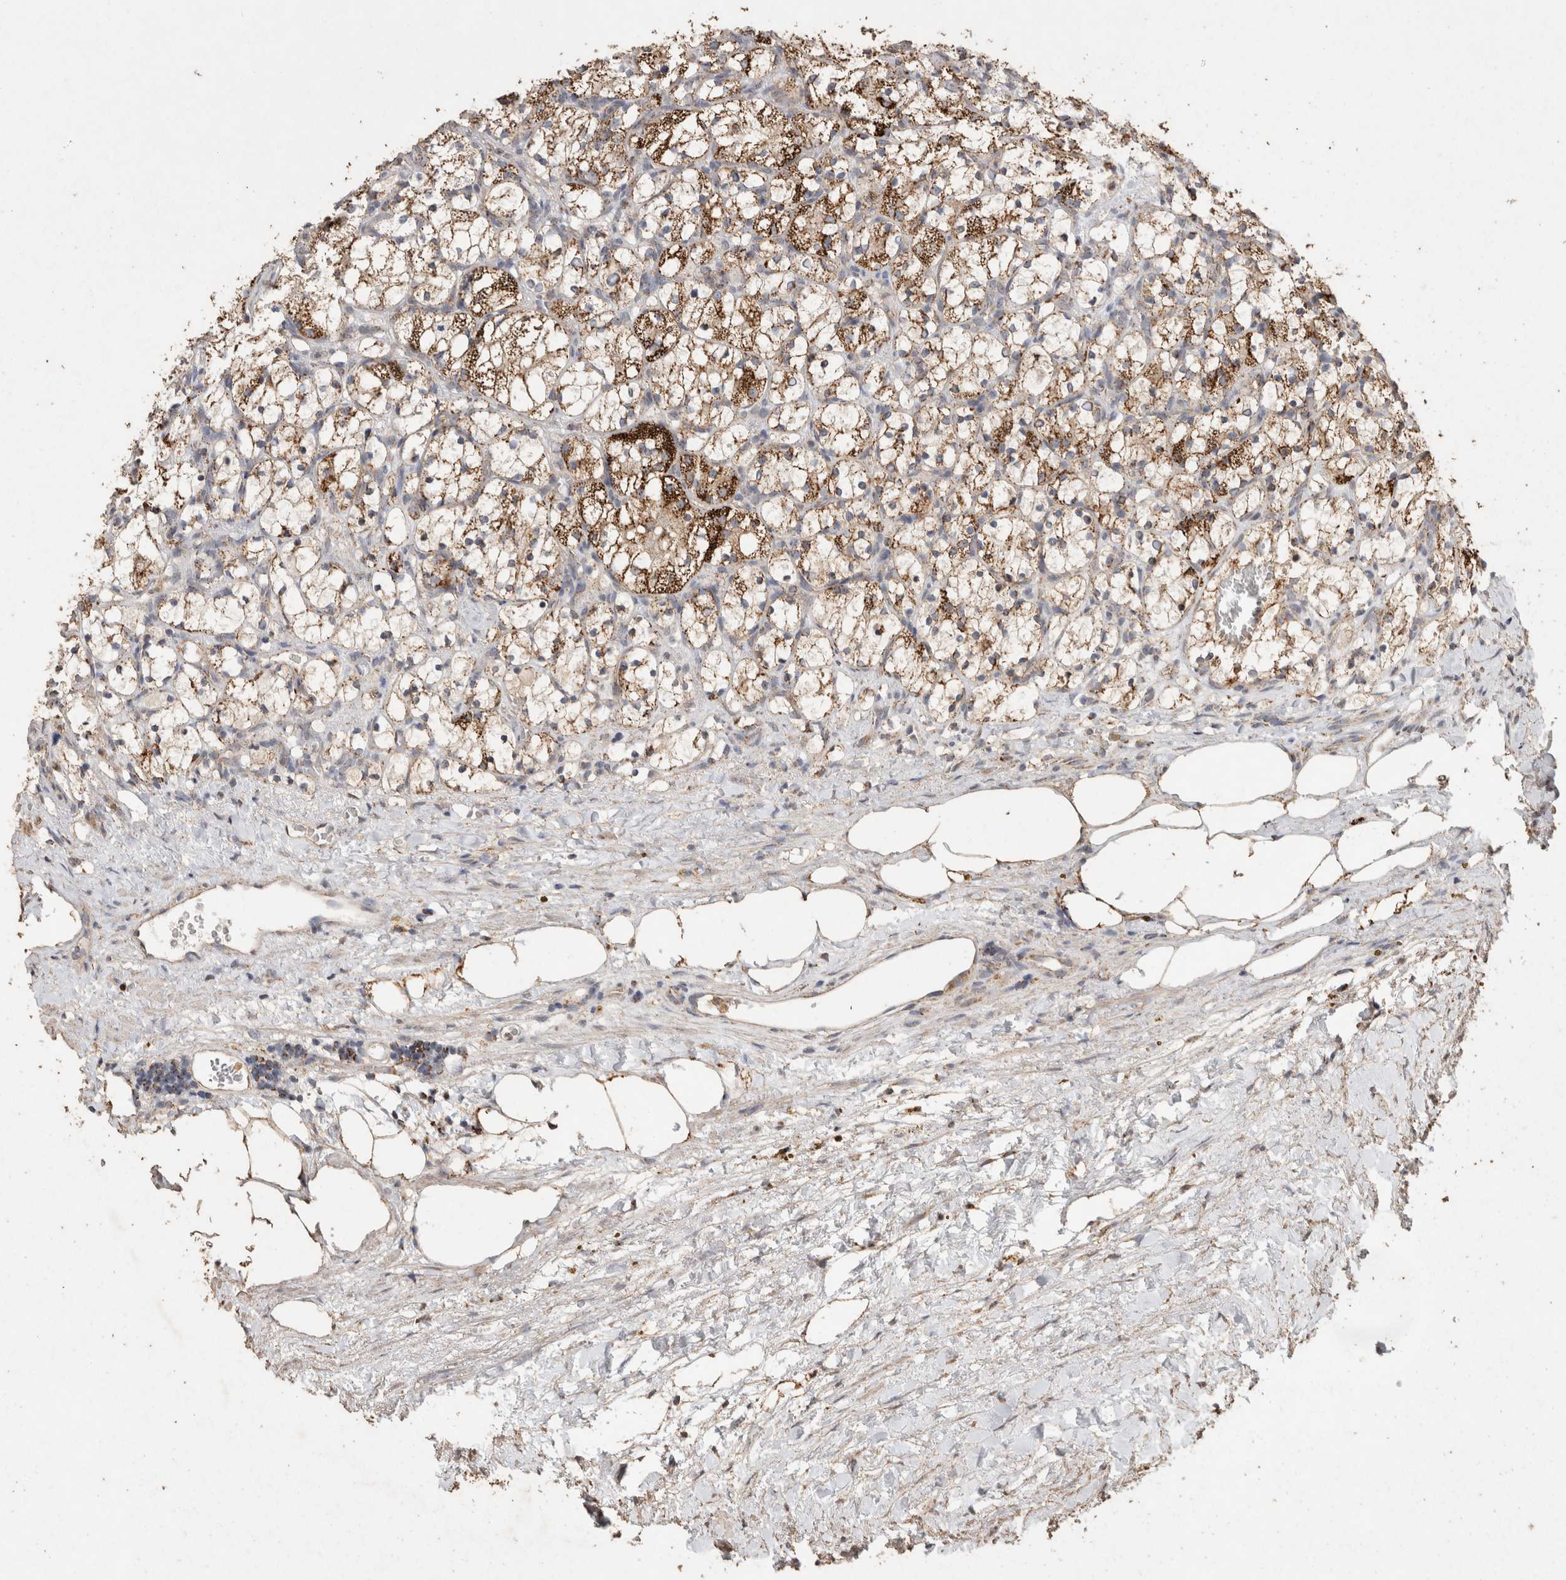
{"staining": {"intensity": "strong", "quantity": ">75%", "location": "cytoplasmic/membranous"}, "tissue": "renal cancer", "cell_type": "Tumor cells", "image_type": "cancer", "snomed": [{"axis": "morphology", "description": "Adenocarcinoma, NOS"}, {"axis": "topography", "description": "Kidney"}], "caption": "A high amount of strong cytoplasmic/membranous expression is appreciated in approximately >75% of tumor cells in renal cancer tissue. (IHC, brightfield microscopy, high magnification).", "gene": "ACADM", "patient": {"sex": "female", "age": 69}}